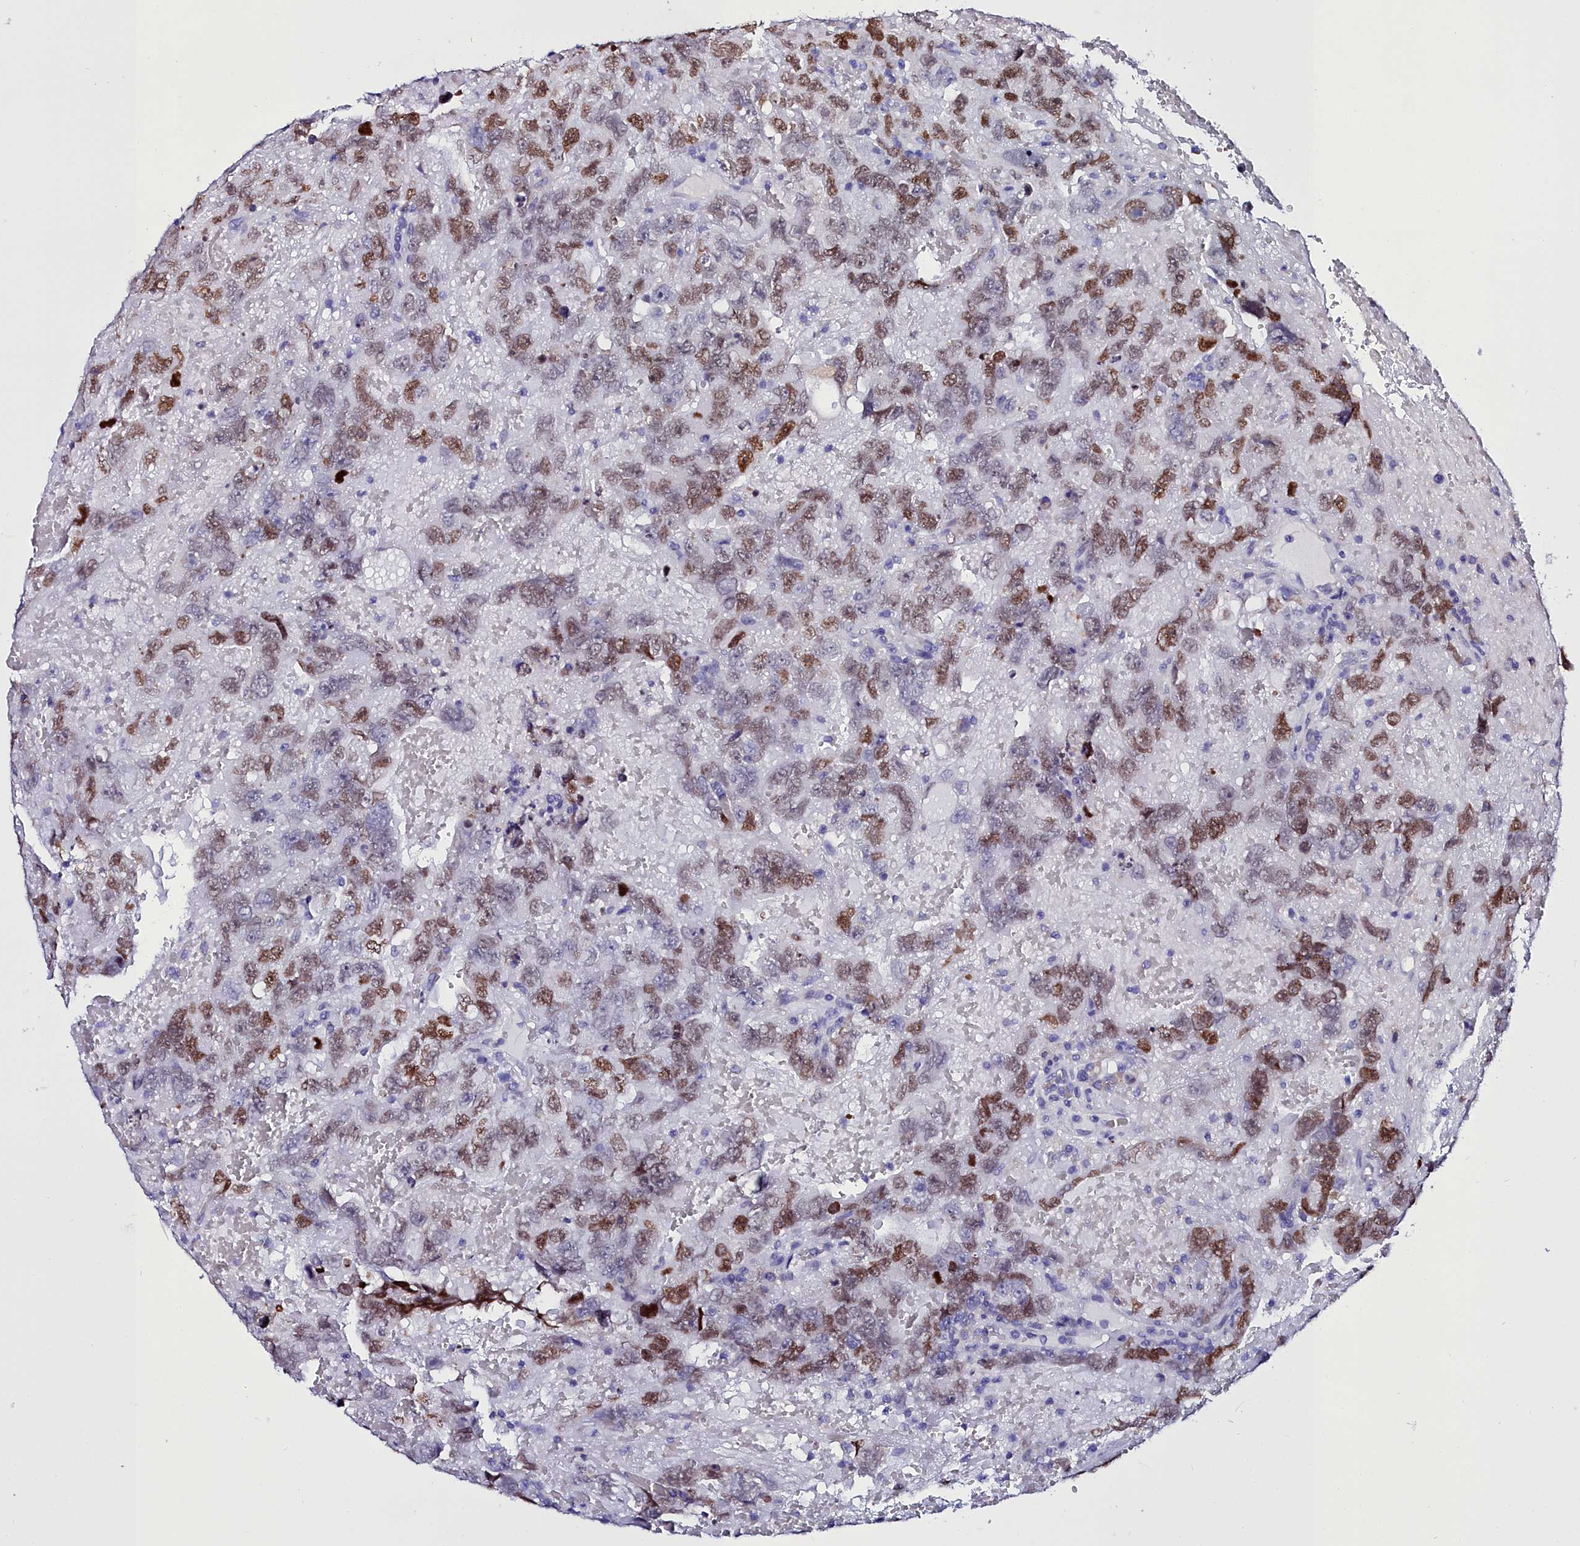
{"staining": {"intensity": "moderate", "quantity": ">75%", "location": "nuclear"}, "tissue": "testis cancer", "cell_type": "Tumor cells", "image_type": "cancer", "snomed": [{"axis": "morphology", "description": "Carcinoma, Embryonal, NOS"}, {"axis": "topography", "description": "Testis"}], "caption": "High-power microscopy captured an IHC image of embryonal carcinoma (testis), revealing moderate nuclear staining in approximately >75% of tumor cells.", "gene": "ELAPOR2", "patient": {"sex": "male", "age": 45}}